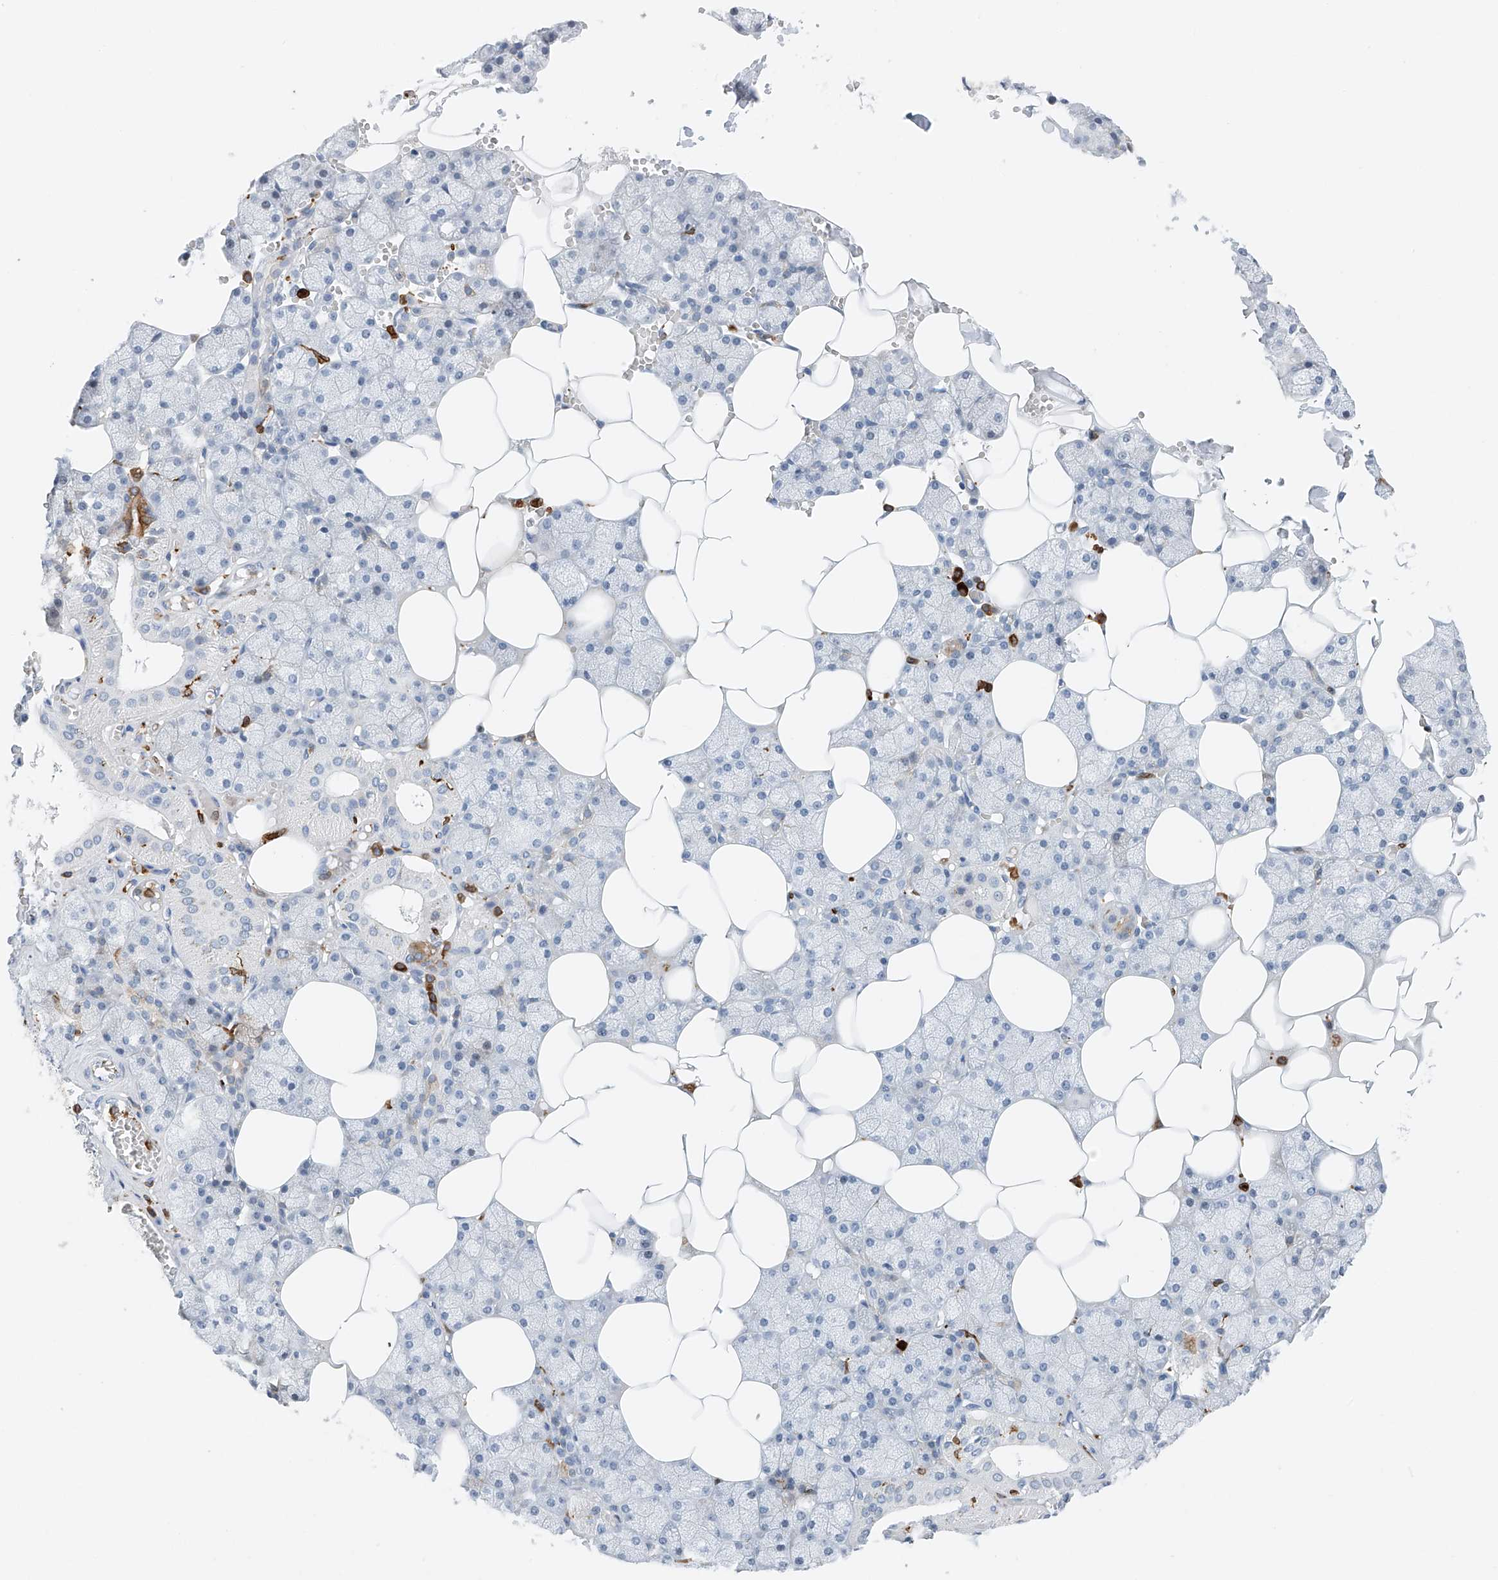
{"staining": {"intensity": "negative", "quantity": "none", "location": "none"}, "tissue": "salivary gland", "cell_type": "Glandular cells", "image_type": "normal", "snomed": [{"axis": "morphology", "description": "Normal tissue, NOS"}, {"axis": "topography", "description": "Salivary gland"}], "caption": "Salivary gland stained for a protein using IHC shows no expression glandular cells.", "gene": "TBXAS1", "patient": {"sex": "male", "age": 62}}